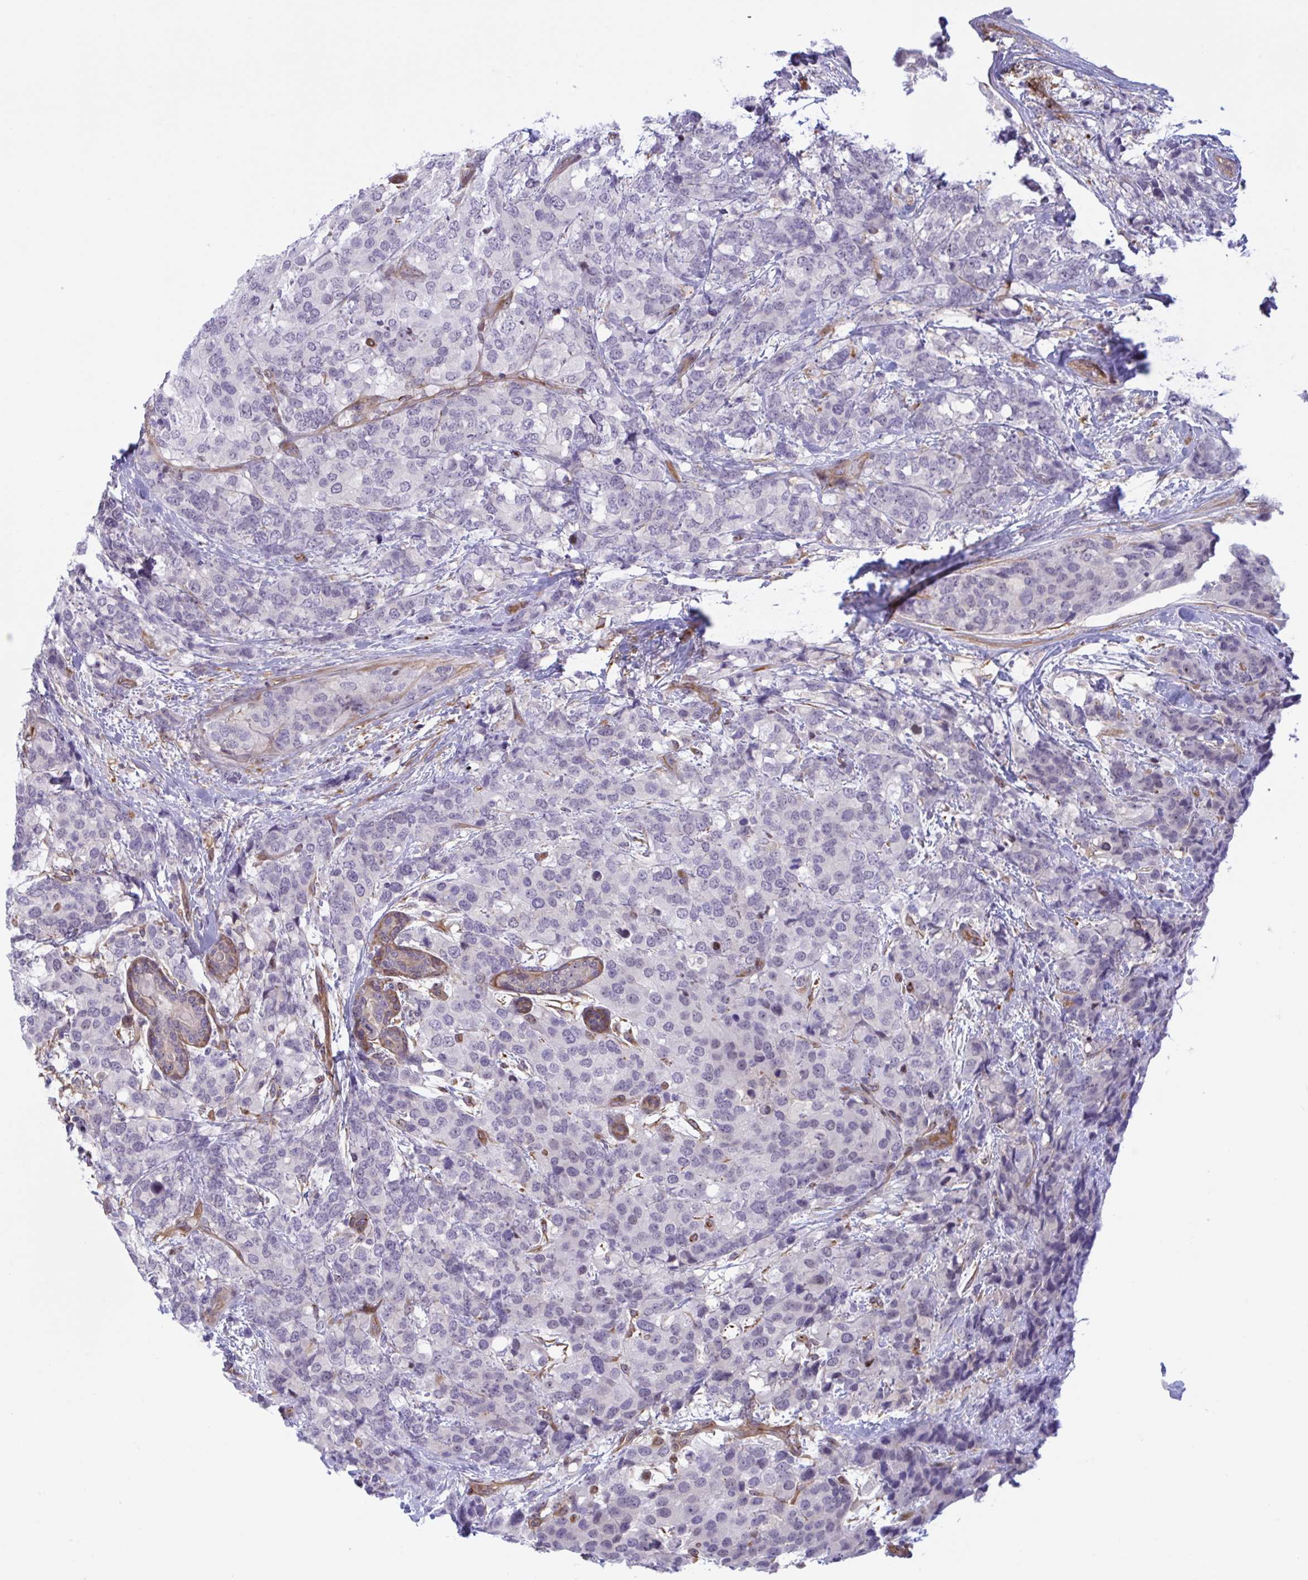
{"staining": {"intensity": "negative", "quantity": "none", "location": "none"}, "tissue": "breast cancer", "cell_type": "Tumor cells", "image_type": "cancer", "snomed": [{"axis": "morphology", "description": "Lobular carcinoma"}, {"axis": "topography", "description": "Breast"}], "caption": "Immunohistochemistry histopathology image of breast cancer (lobular carcinoma) stained for a protein (brown), which exhibits no staining in tumor cells. The staining was performed using DAB to visualize the protein expression in brown, while the nuclei were stained in blue with hematoxylin (Magnification: 20x).", "gene": "PRRT4", "patient": {"sex": "female", "age": 59}}